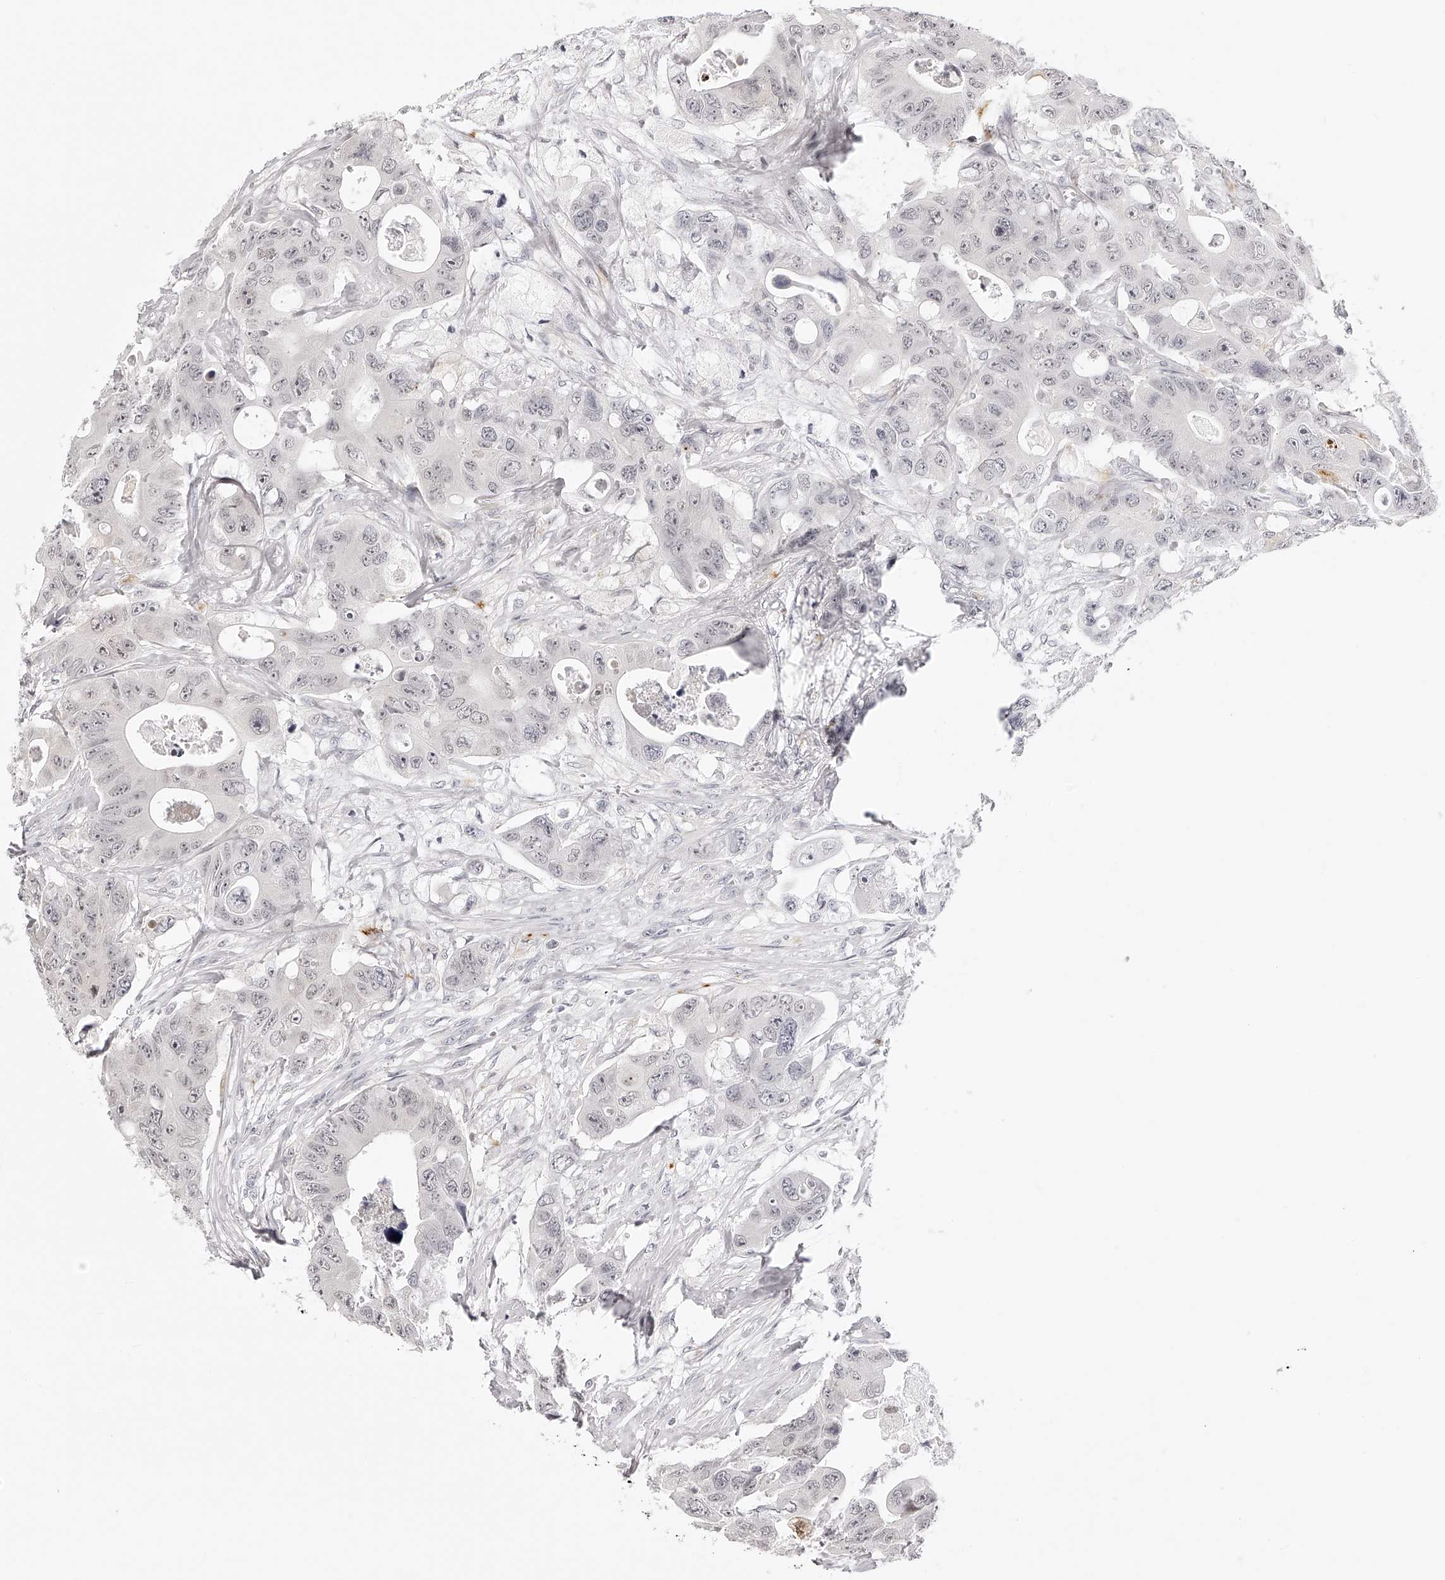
{"staining": {"intensity": "weak", "quantity": "25%-75%", "location": "nuclear"}, "tissue": "colorectal cancer", "cell_type": "Tumor cells", "image_type": "cancer", "snomed": [{"axis": "morphology", "description": "Adenocarcinoma, NOS"}, {"axis": "topography", "description": "Colon"}], "caption": "Protein expression analysis of colorectal cancer (adenocarcinoma) exhibits weak nuclear positivity in about 25%-75% of tumor cells.", "gene": "PLEKHG1", "patient": {"sex": "female", "age": 46}}